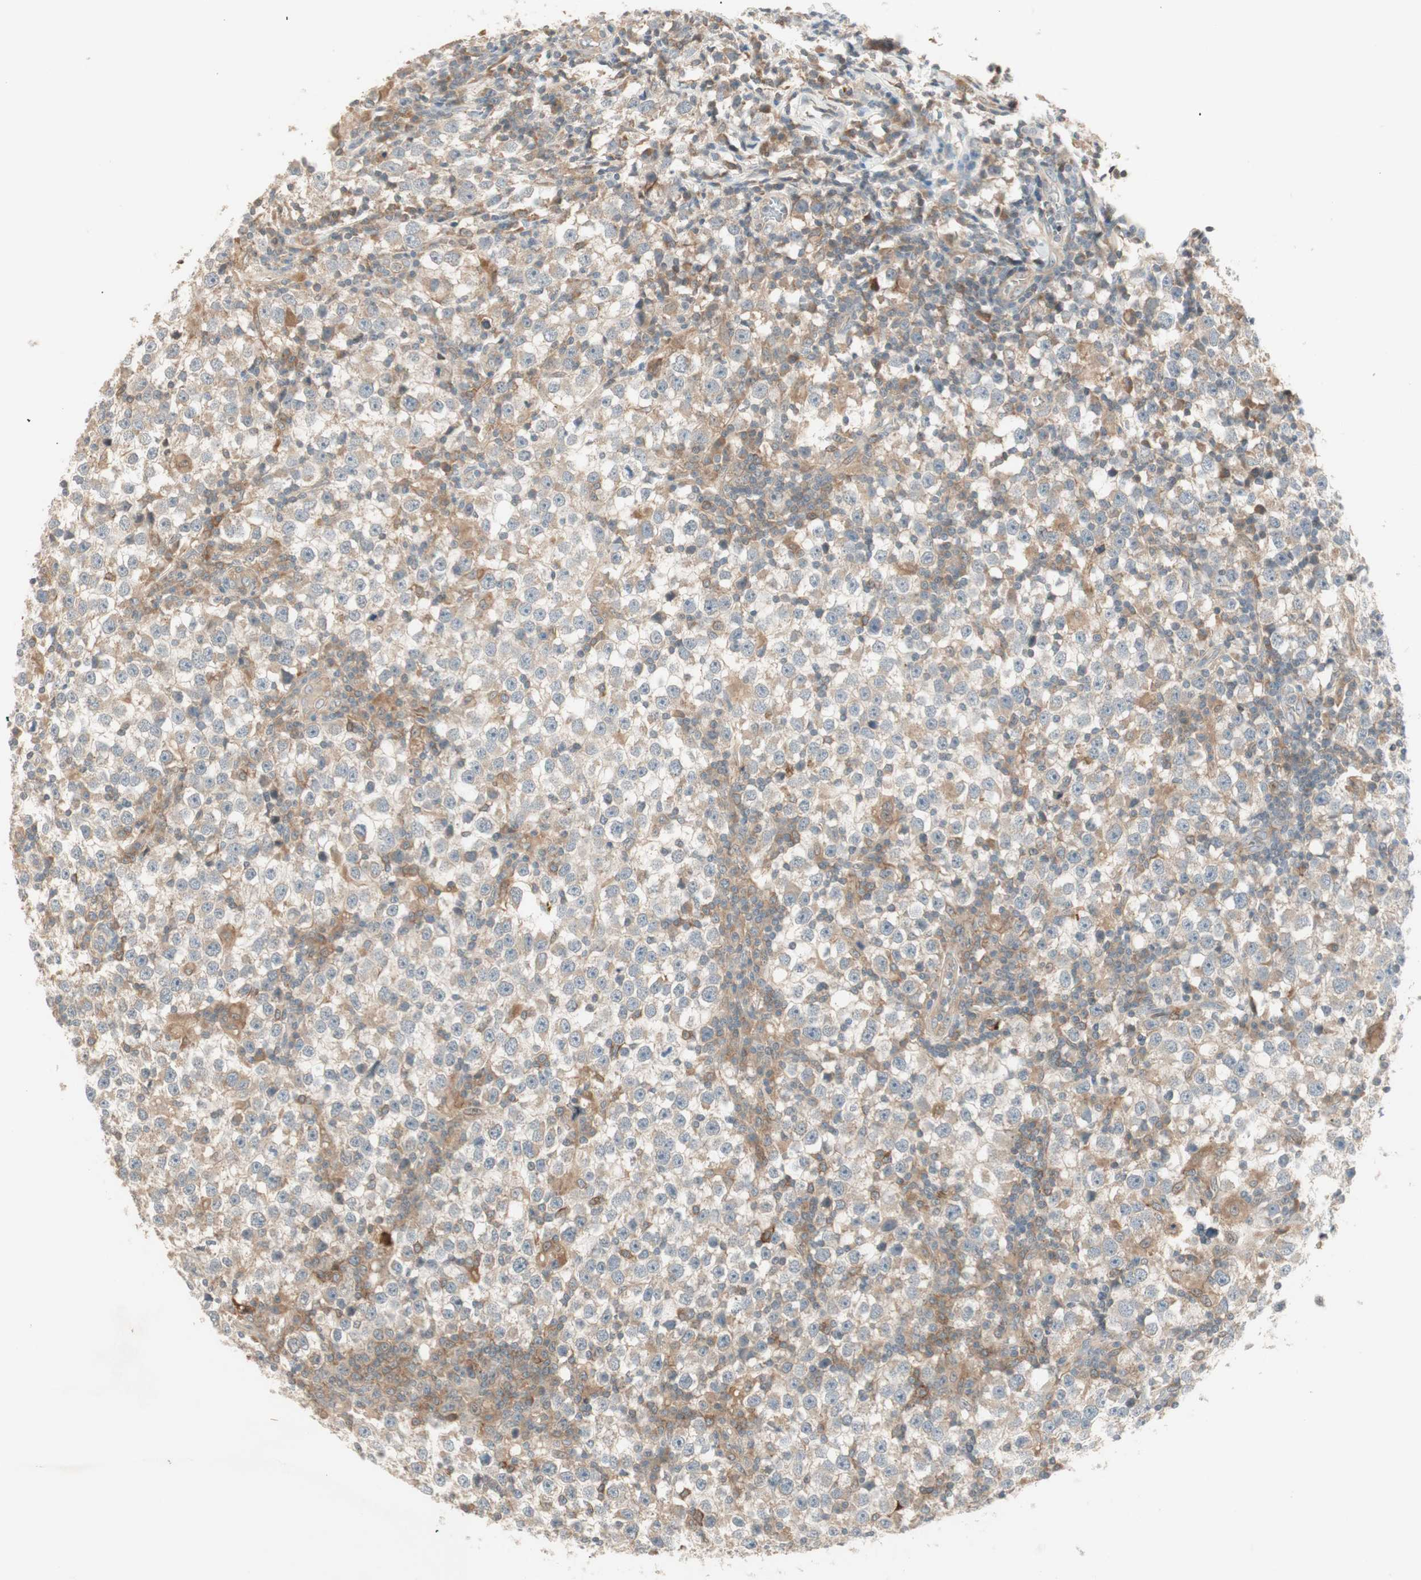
{"staining": {"intensity": "weak", "quantity": "<25%", "location": "cytoplasmic/membranous"}, "tissue": "testis cancer", "cell_type": "Tumor cells", "image_type": "cancer", "snomed": [{"axis": "morphology", "description": "Seminoma, NOS"}, {"axis": "topography", "description": "Testis"}], "caption": "The micrograph displays no staining of tumor cells in testis cancer.", "gene": "SFRP1", "patient": {"sex": "male", "age": 65}}